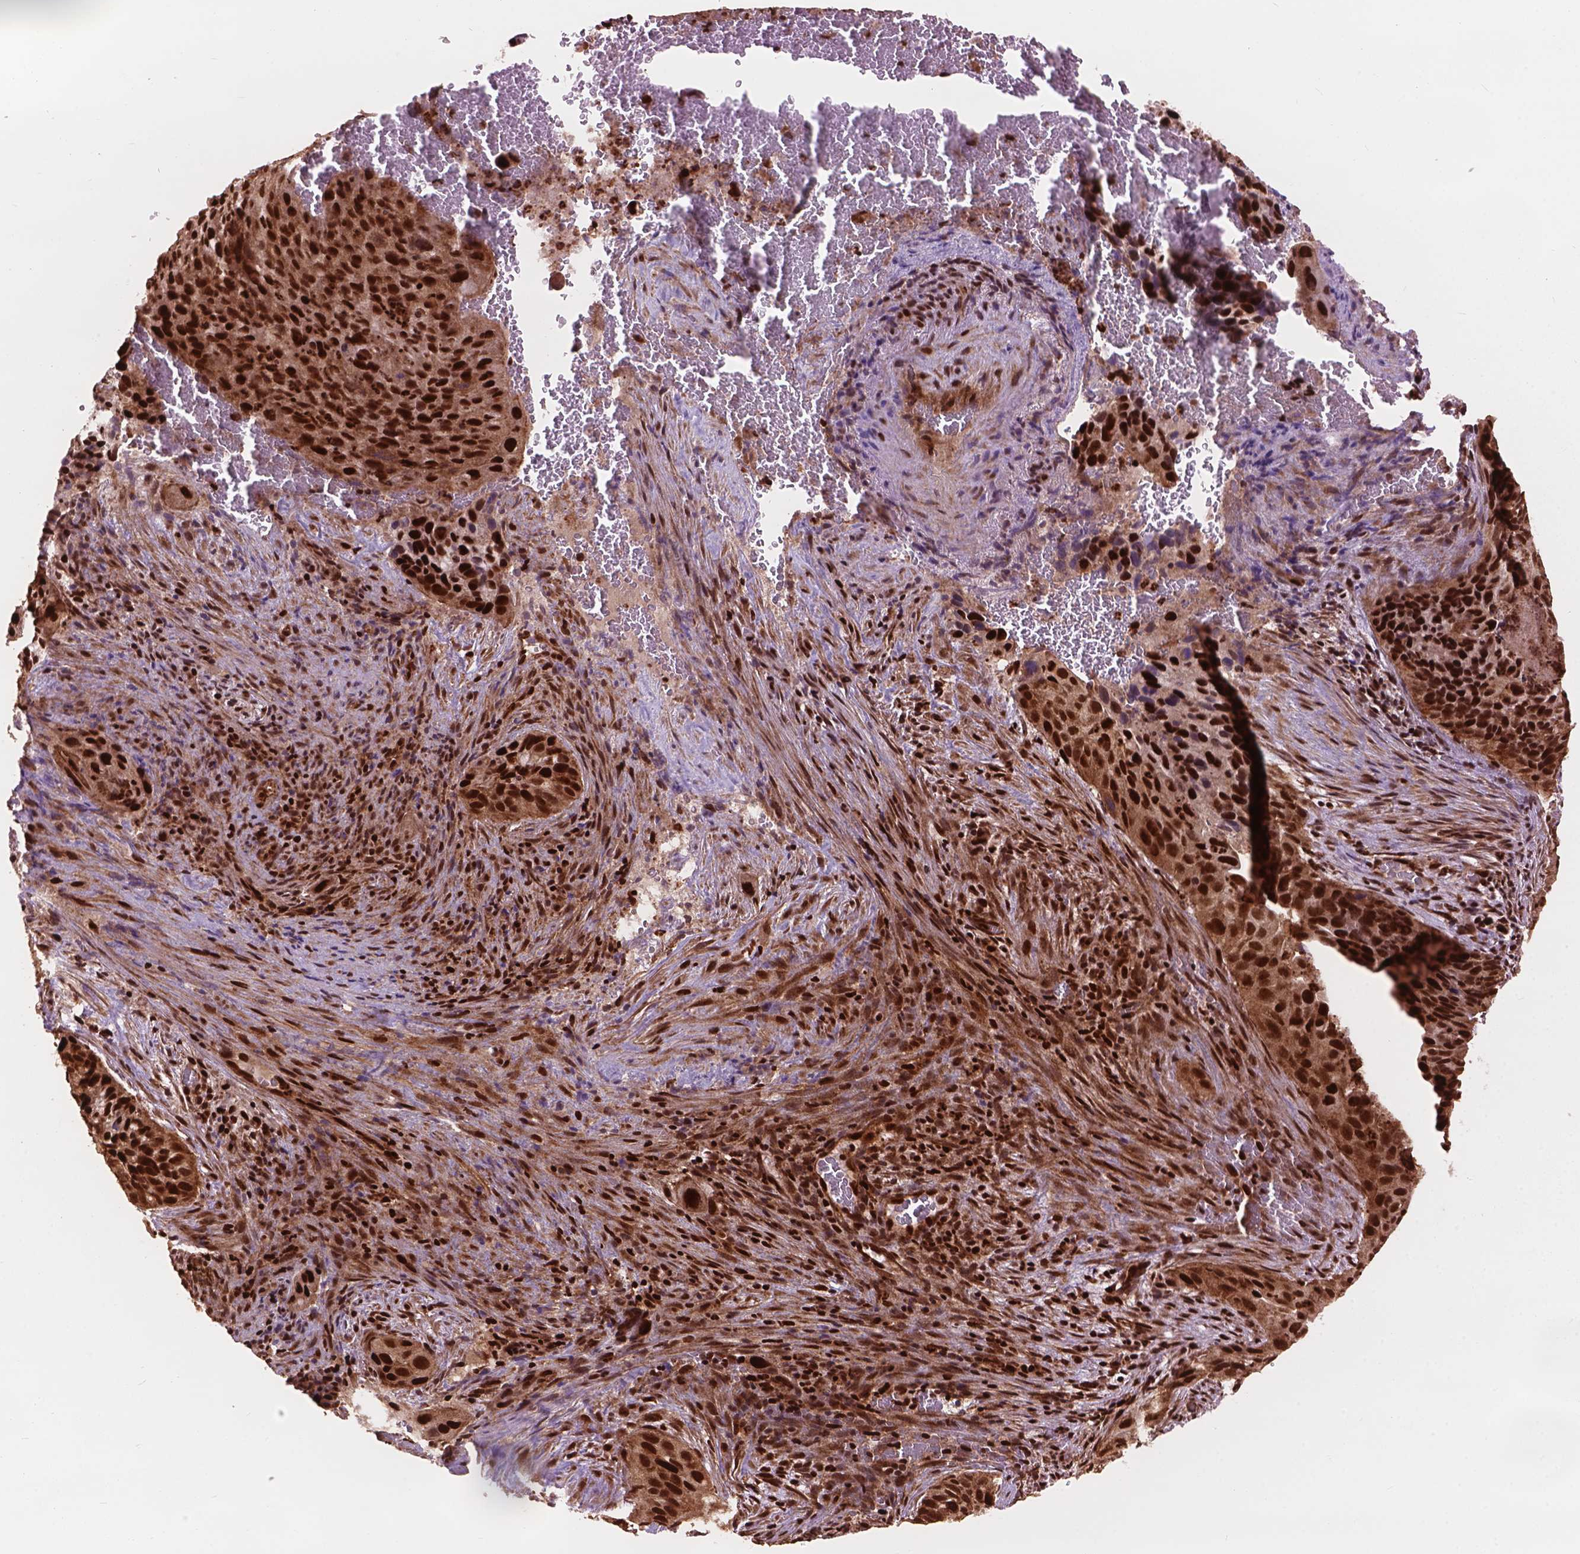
{"staining": {"intensity": "strong", "quantity": ">75%", "location": "cytoplasmic/membranous,nuclear"}, "tissue": "cervical cancer", "cell_type": "Tumor cells", "image_type": "cancer", "snomed": [{"axis": "morphology", "description": "Squamous cell carcinoma, NOS"}, {"axis": "topography", "description": "Cervix"}], "caption": "Tumor cells display strong cytoplasmic/membranous and nuclear expression in approximately >75% of cells in squamous cell carcinoma (cervical).", "gene": "ANP32B", "patient": {"sex": "female", "age": 38}}